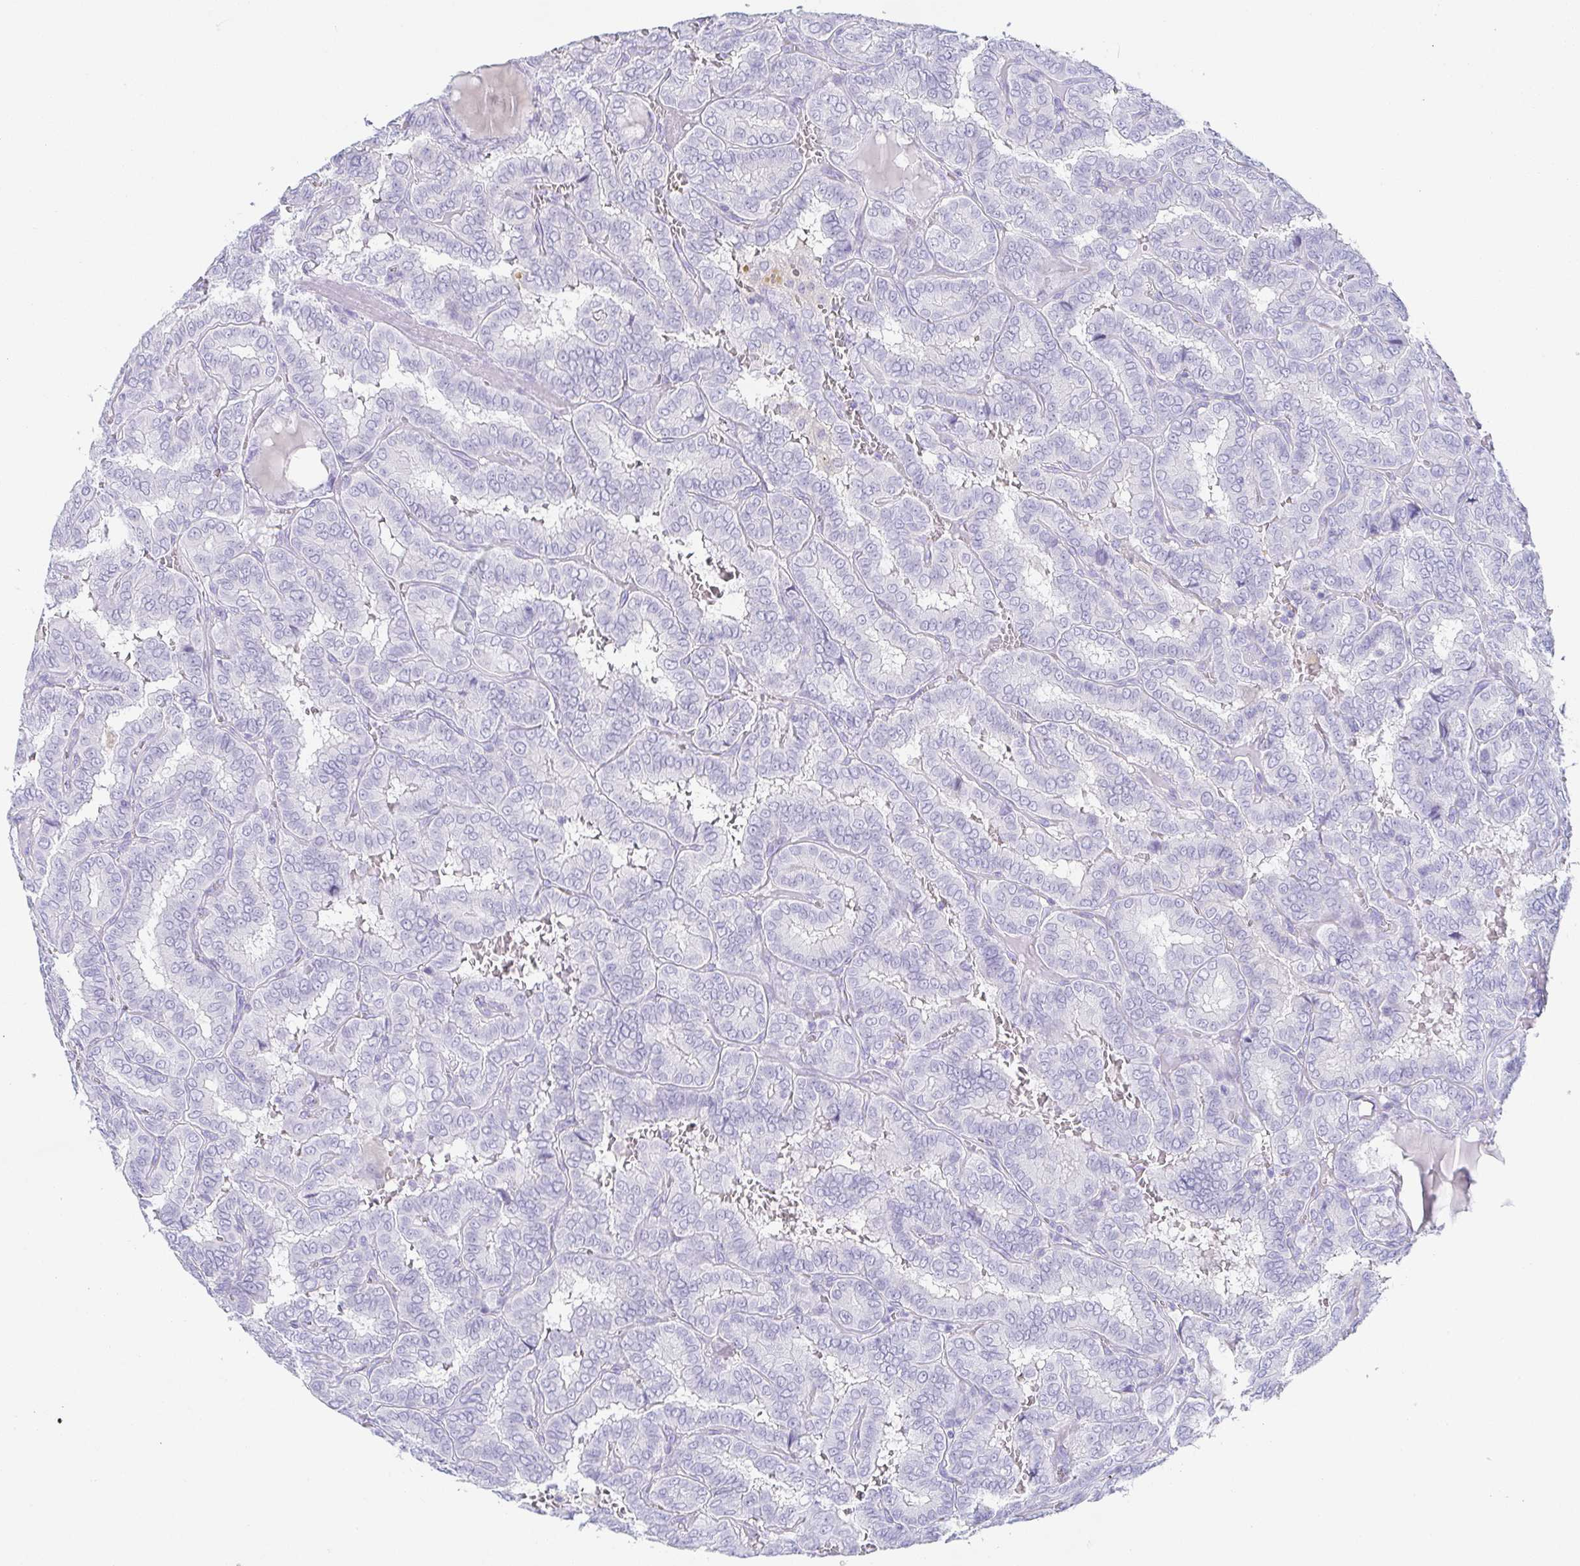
{"staining": {"intensity": "negative", "quantity": "none", "location": "none"}, "tissue": "thyroid cancer", "cell_type": "Tumor cells", "image_type": "cancer", "snomed": [{"axis": "morphology", "description": "Papillary adenocarcinoma, NOS"}, {"axis": "topography", "description": "Thyroid gland"}], "caption": "Immunohistochemistry image of human papillary adenocarcinoma (thyroid) stained for a protein (brown), which exhibits no expression in tumor cells.", "gene": "ZG16B", "patient": {"sex": "female", "age": 46}}